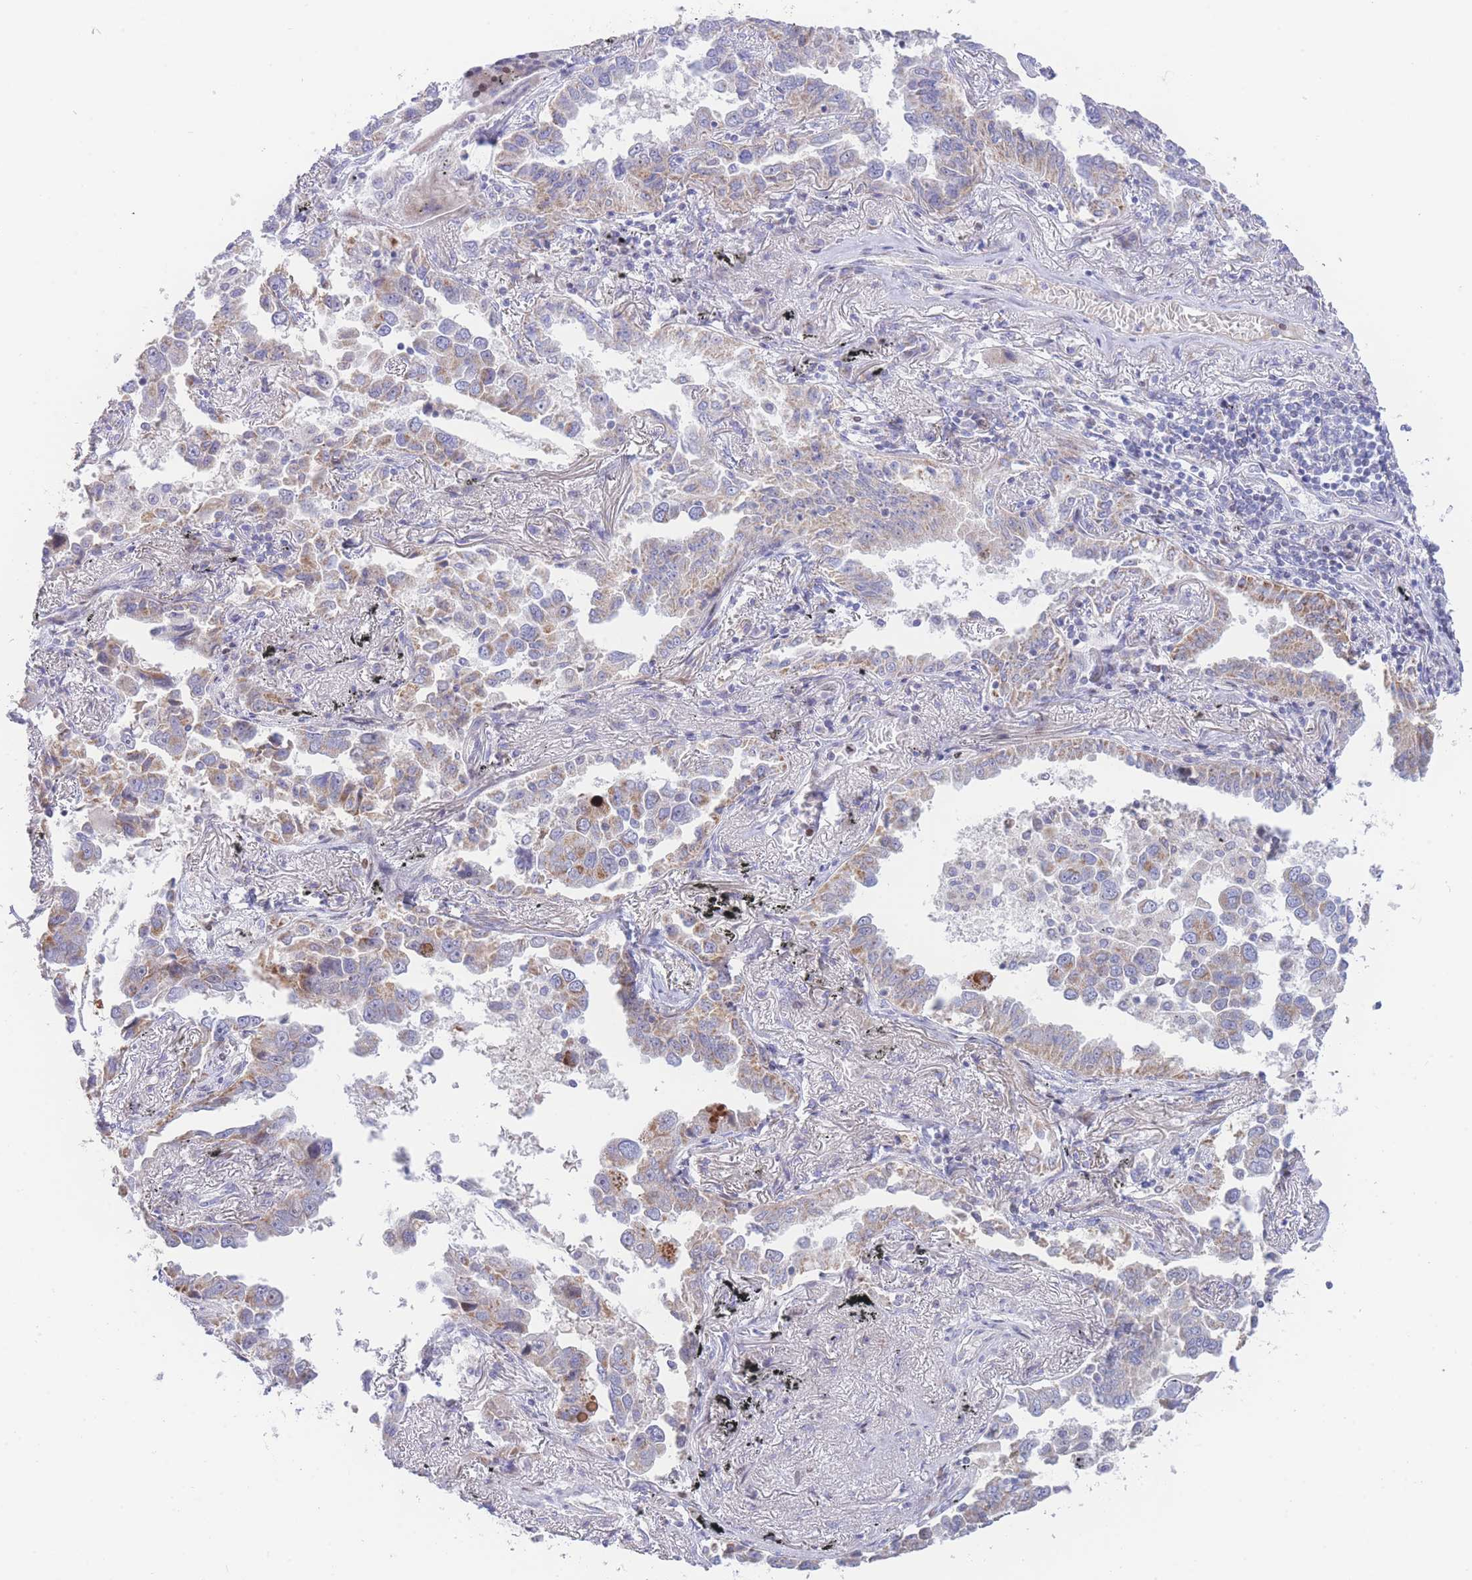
{"staining": {"intensity": "weak", "quantity": "25%-75%", "location": "cytoplasmic/membranous"}, "tissue": "lung cancer", "cell_type": "Tumor cells", "image_type": "cancer", "snomed": [{"axis": "morphology", "description": "Adenocarcinoma, NOS"}, {"axis": "topography", "description": "Lung"}], "caption": "Weak cytoplasmic/membranous staining for a protein is seen in approximately 25%-75% of tumor cells of lung cancer (adenocarcinoma) using IHC.", "gene": "GPAM", "patient": {"sex": "male", "age": 67}}